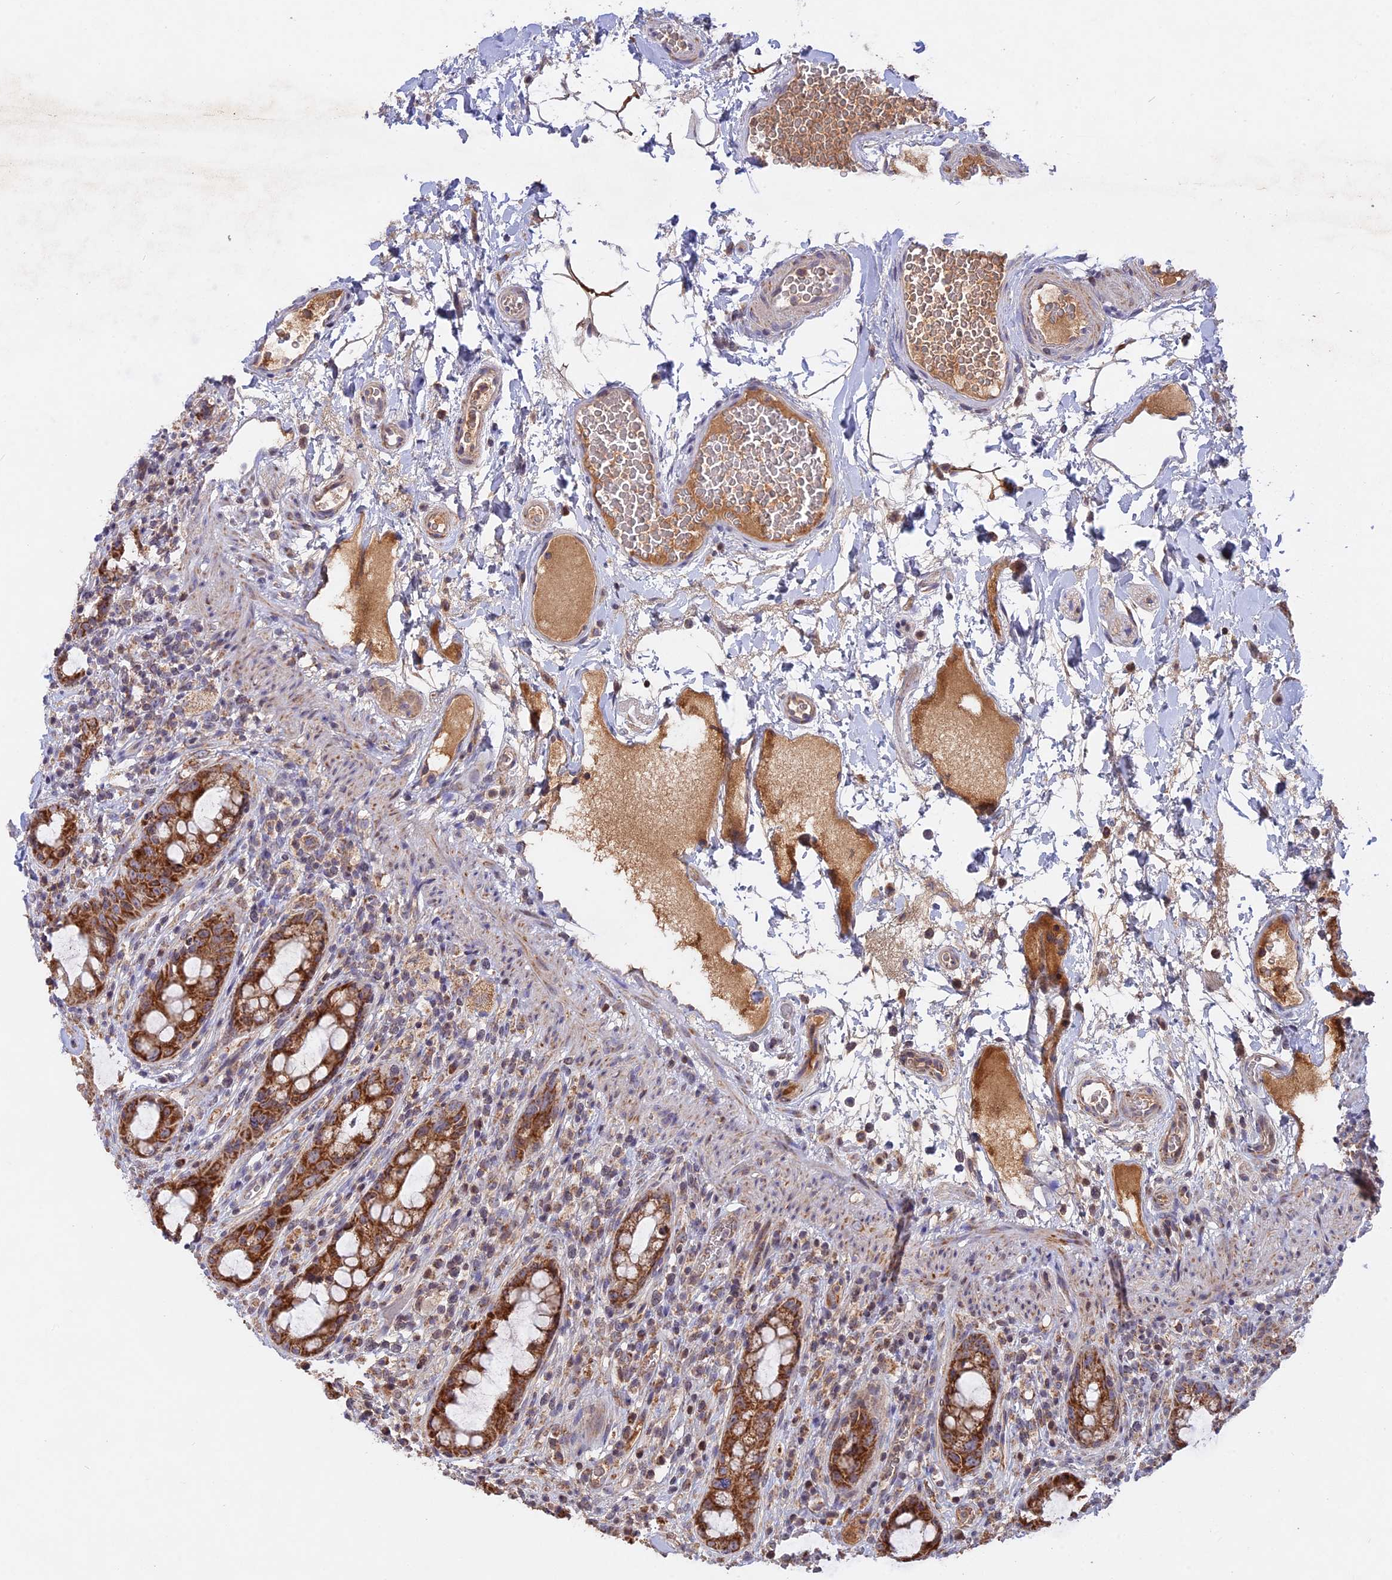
{"staining": {"intensity": "strong", "quantity": ">75%", "location": "cytoplasmic/membranous"}, "tissue": "rectum", "cell_type": "Glandular cells", "image_type": "normal", "snomed": [{"axis": "morphology", "description": "Normal tissue, NOS"}, {"axis": "topography", "description": "Rectum"}], "caption": "The histopathology image displays immunohistochemical staining of normal rectum. There is strong cytoplasmic/membranous expression is appreciated in about >75% of glandular cells.", "gene": "MPV17L", "patient": {"sex": "female", "age": 57}}